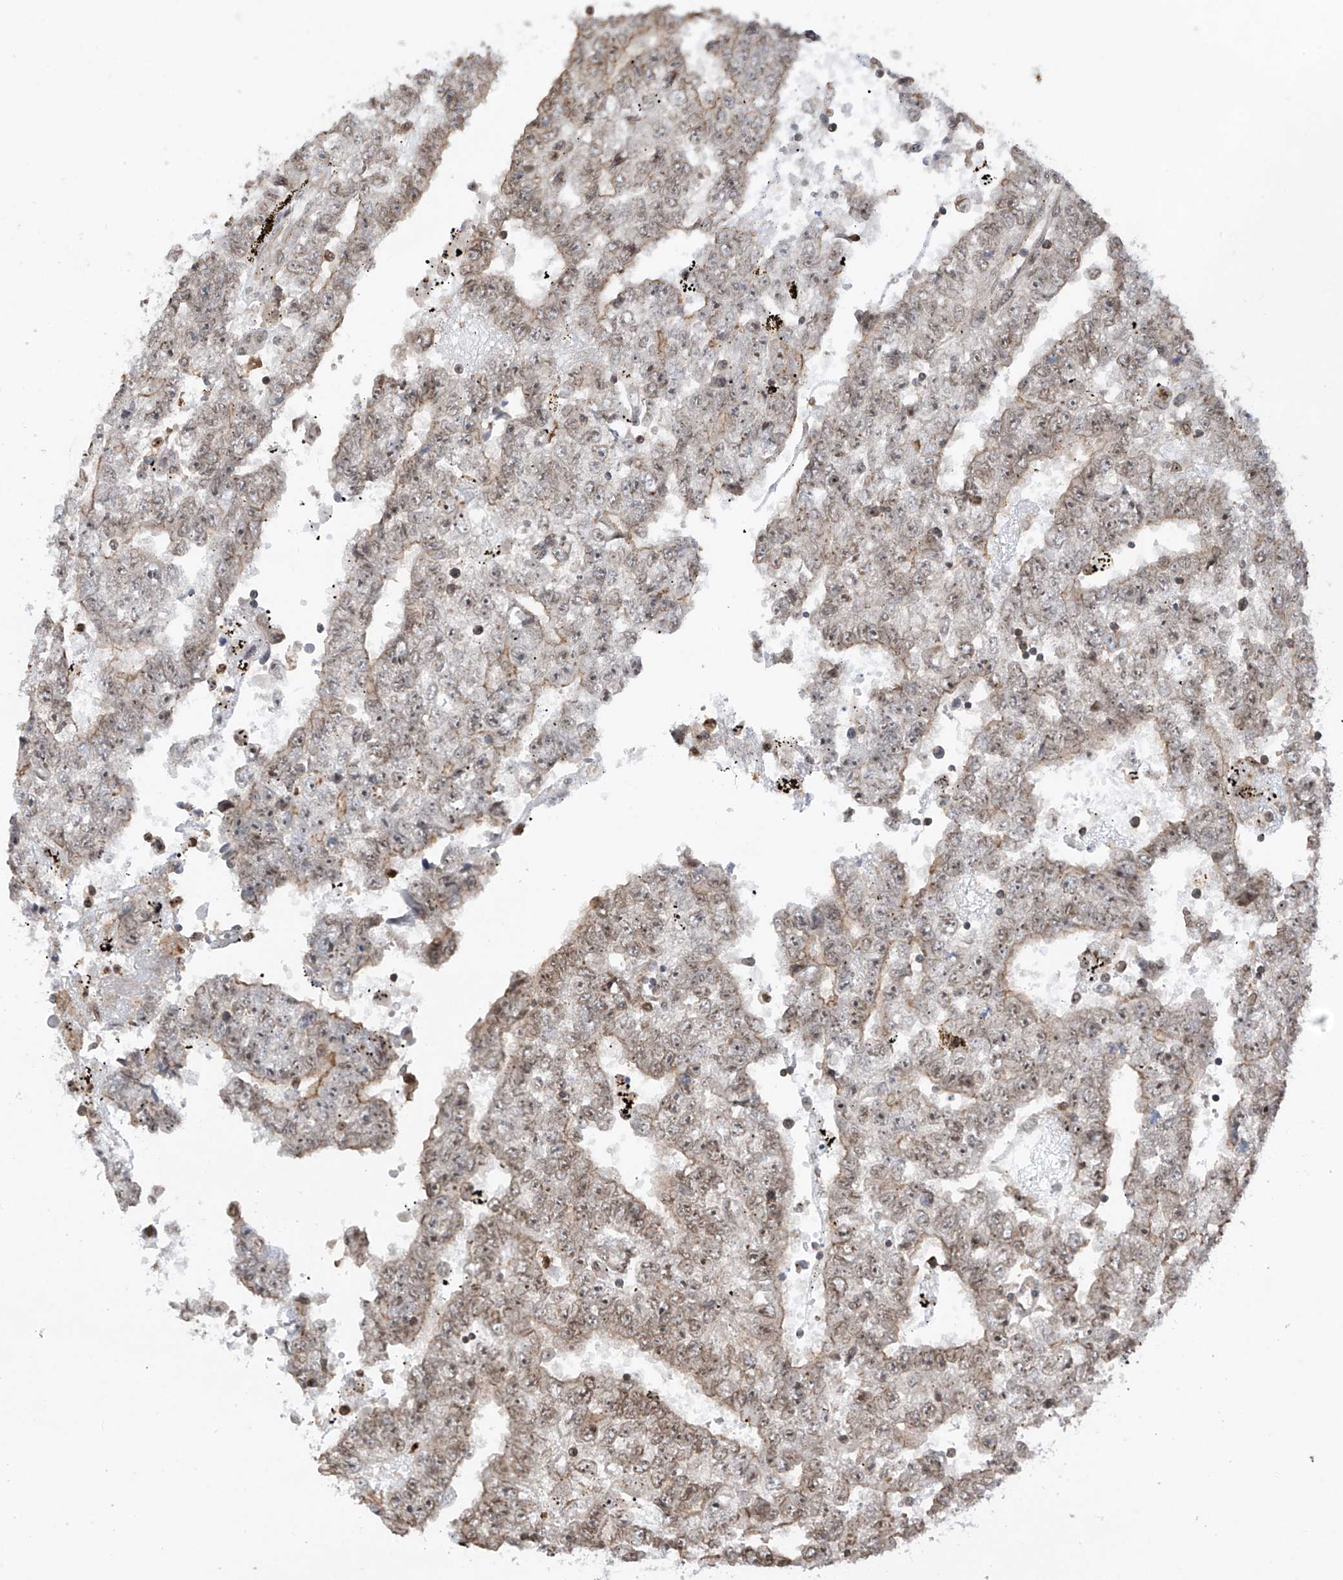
{"staining": {"intensity": "weak", "quantity": "25%-75%", "location": "cytoplasmic/membranous,nuclear"}, "tissue": "testis cancer", "cell_type": "Tumor cells", "image_type": "cancer", "snomed": [{"axis": "morphology", "description": "Carcinoma, Embryonal, NOS"}, {"axis": "topography", "description": "Testis"}], "caption": "This is a micrograph of immunohistochemistry (IHC) staining of testis cancer (embryonal carcinoma), which shows weak positivity in the cytoplasmic/membranous and nuclear of tumor cells.", "gene": "REPIN1", "patient": {"sex": "male", "age": 25}}